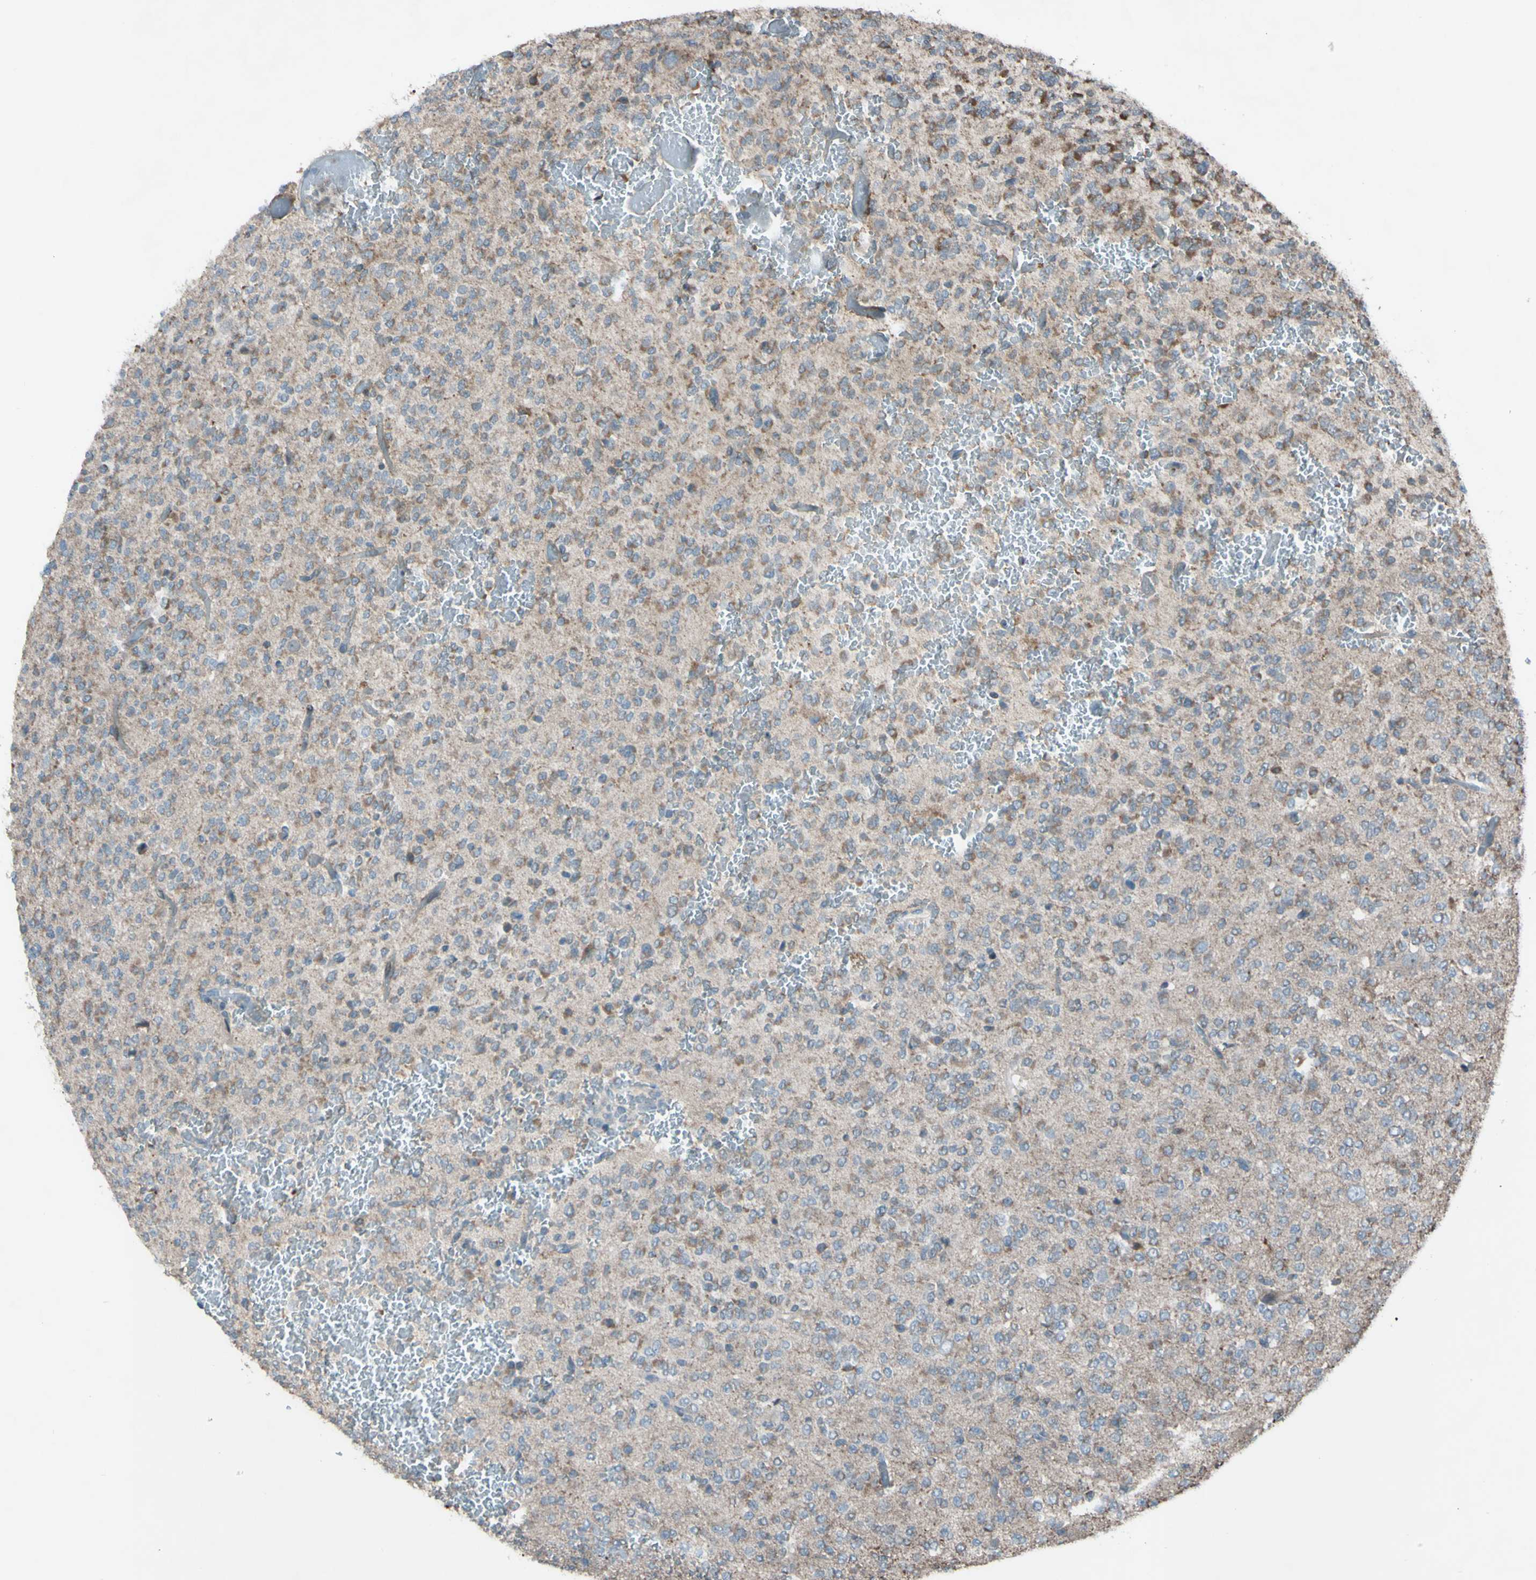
{"staining": {"intensity": "moderate", "quantity": "<25%", "location": "cytoplasmic/membranous"}, "tissue": "glioma", "cell_type": "Tumor cells", "image_type": "cancer", "snomed": [{"axis": "morphology", "description": "Glioma, malignant, Low grade"}, {"axis": "topography", "description": "Brain"}], "caption": "Immunohistochemical staining of human glioma exhibits low levels of moderate cytoplasmic/membranous protein staining in approximately <25% of tumor cells.", "gene": "ACOT8", "patient": {"sex": "male", "age": 38}}